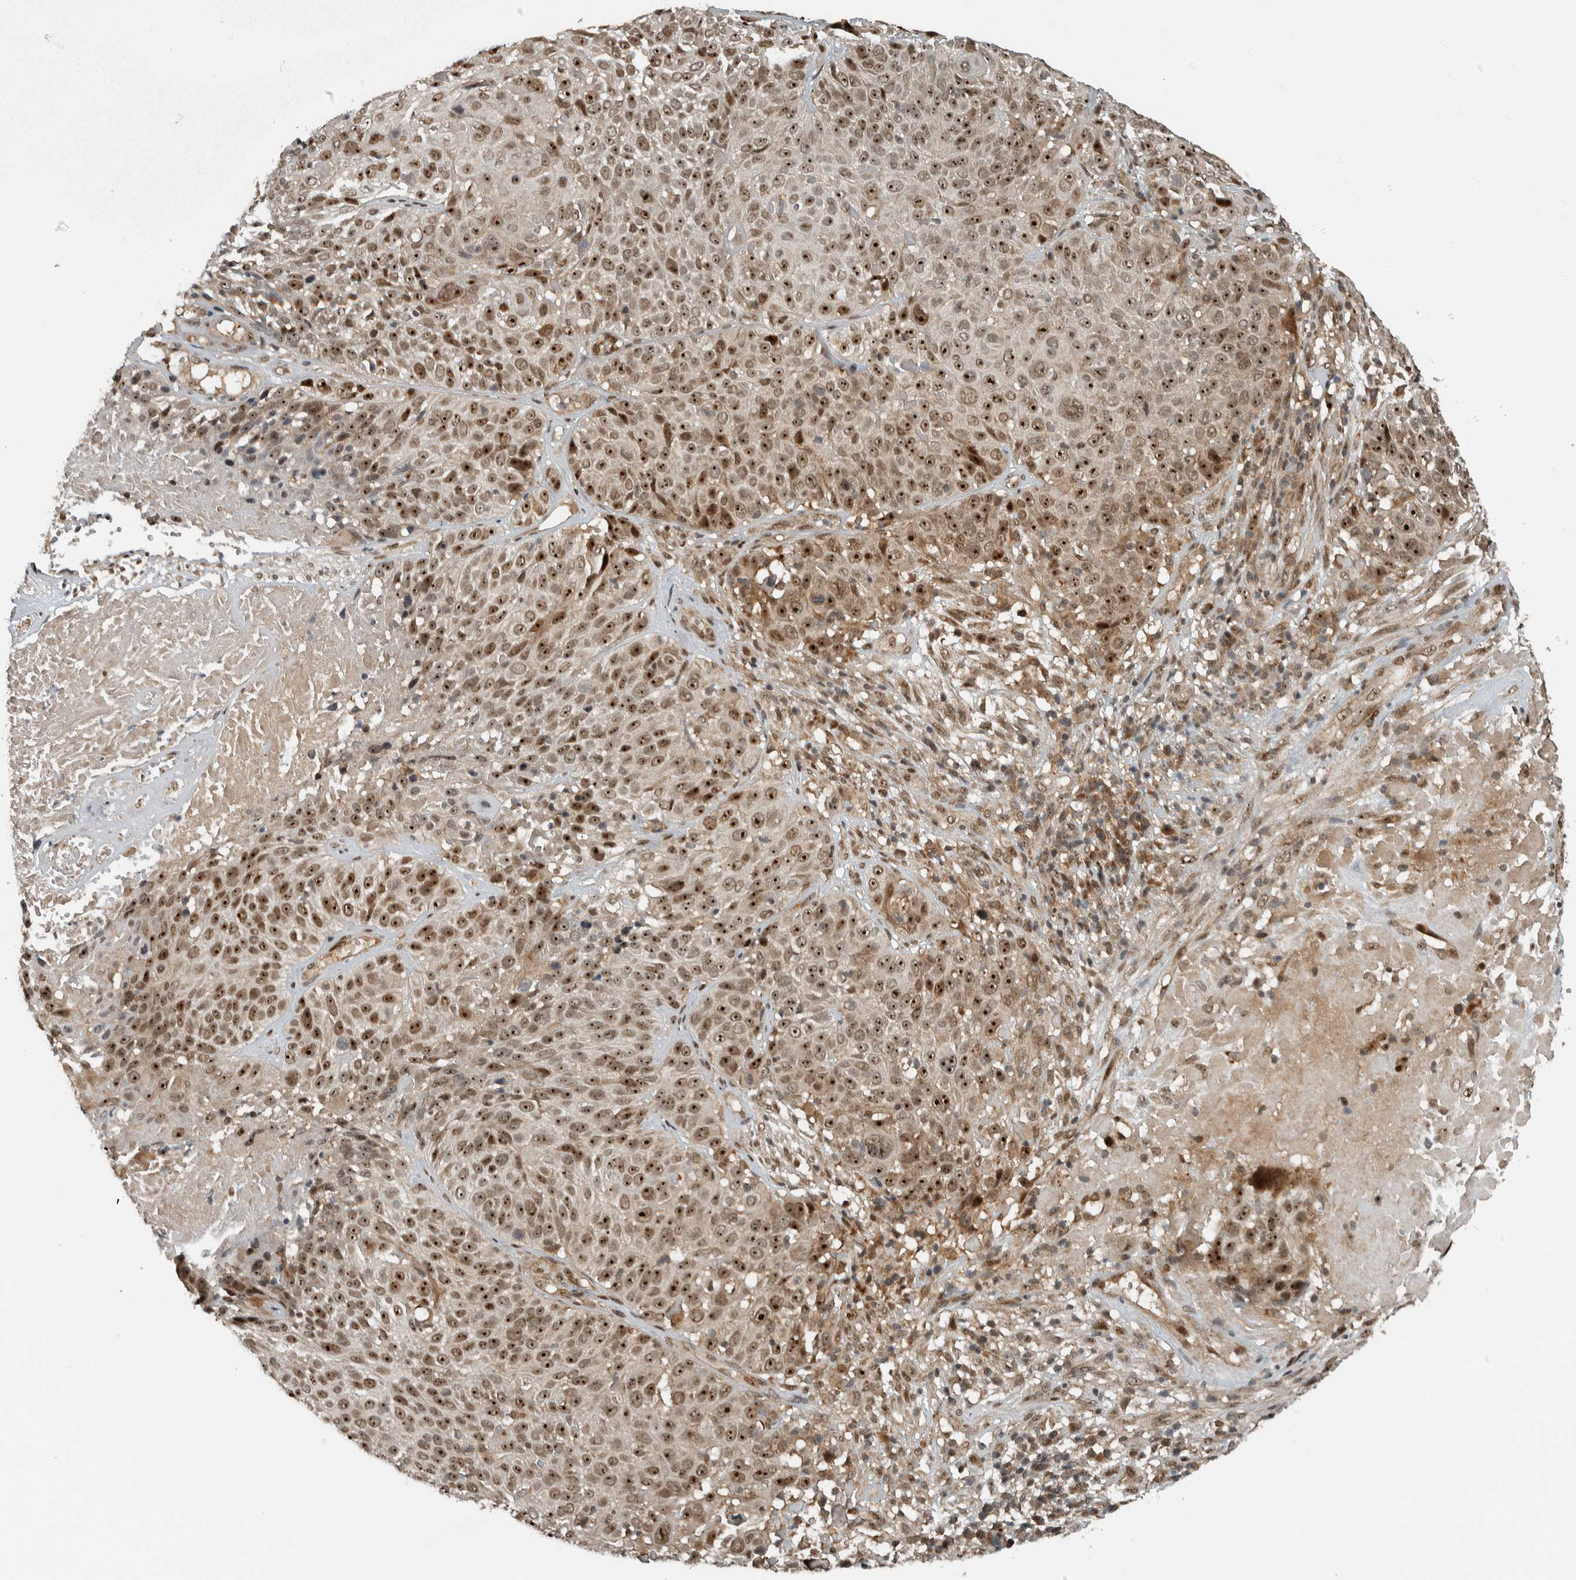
{"staining": {"intensity": "strong", "quantity": ">75%", "location": "cytoplasmic/membranous,nuclear"}, "tissue": "cervical cancer", "cell_type": "Tumor cells", "image_type": "cancer", "snomed": [{"axis": "morphology", "description": "Squamous cell carcinoma, NOS"}, {"axis": "topography", "description": "Cervix"}], "caption": "The immunohistochemical stain labels strong cytoplasmic/membranous and nuclear expression in tumor cells of cervical cancer tissue.", "gene": "XPO5", "patient": {"sex": "female", "age": 74}}